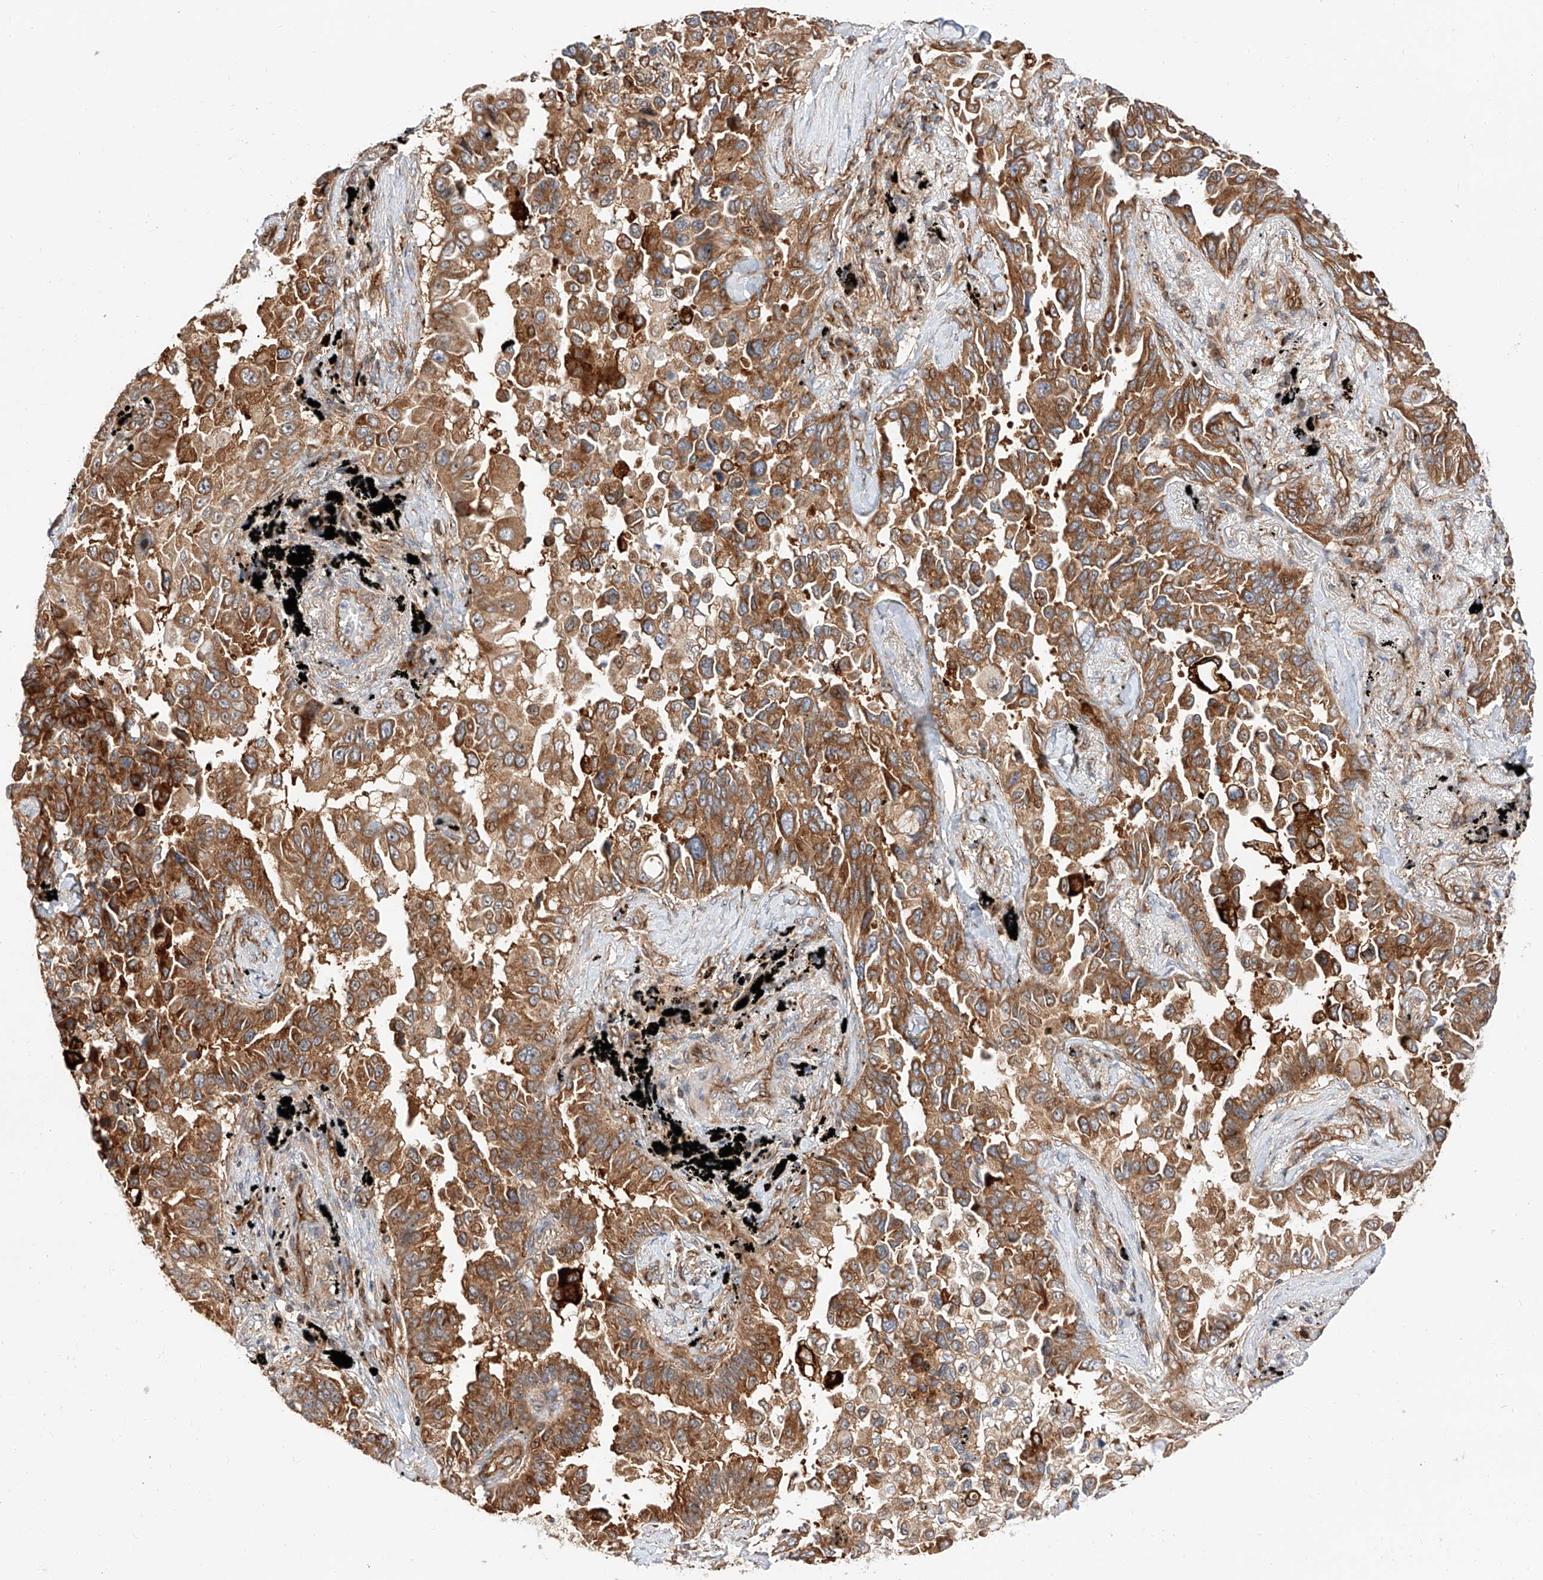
{"staining": {"intensity": "moderate", "quantity": ">75%", "location": "cytoplasmic/membranous"}, "tissue": "lung cancer", "cell_type": "Tumor cells", "image_type": "cancer", "snomed": [{"axis": "morphology", "description": "Adenocarcinoma, NOS"}, {"axis": "topography", "description": "Lung"}], "caption": "Immunohistochemical staining of lung adenocarcinoma reveals moderate cytoplasmic/membranous protein expression in about >75% of tumor cells.", "gene": "ISCA2", "patient": {"sex": "female", "age": 67}}